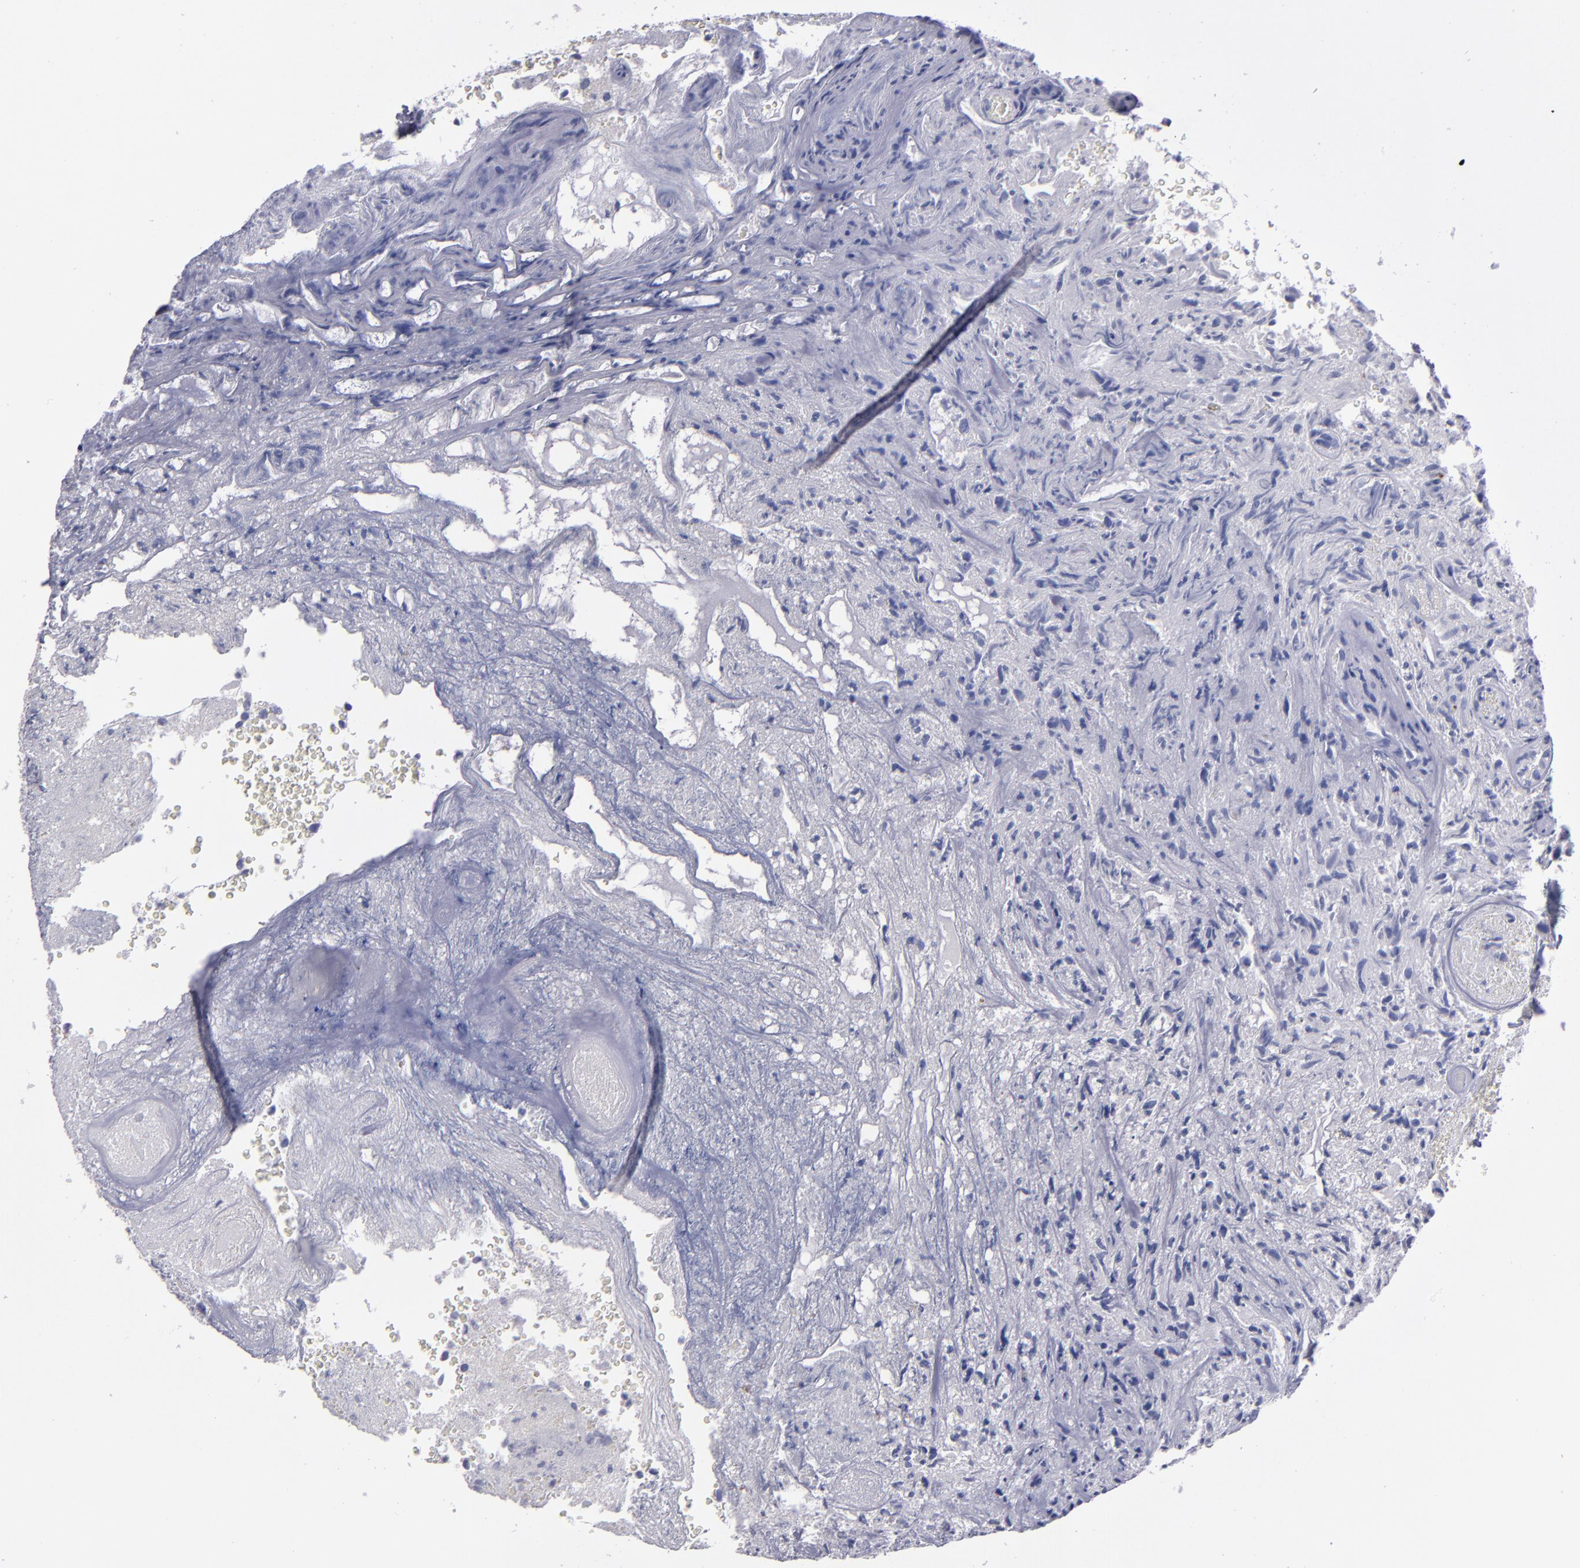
{"staining": {"intensity": "negative", "quantity": "none", "location": "none"}, "tissue": "glioma", "cell_type": "Tumor cells", "image_type": "cancer", "snomed": [{"axis": "morphology", "description": "Normal tissue, NOS"}, {"axis": "morphology", "description": "Glioma, malignant, High grade"}, {"axis": "topography", "description": "Cerebral cortex"}], "caption": "Immunohistochemical staining of glioma exhibits no significant positivity in tumor cells. (Brightfield microscopy of DAB immunohistochemistry at high magnification).", "gene": "CDH3", "patient": {"sex": "male", "age": 75}}